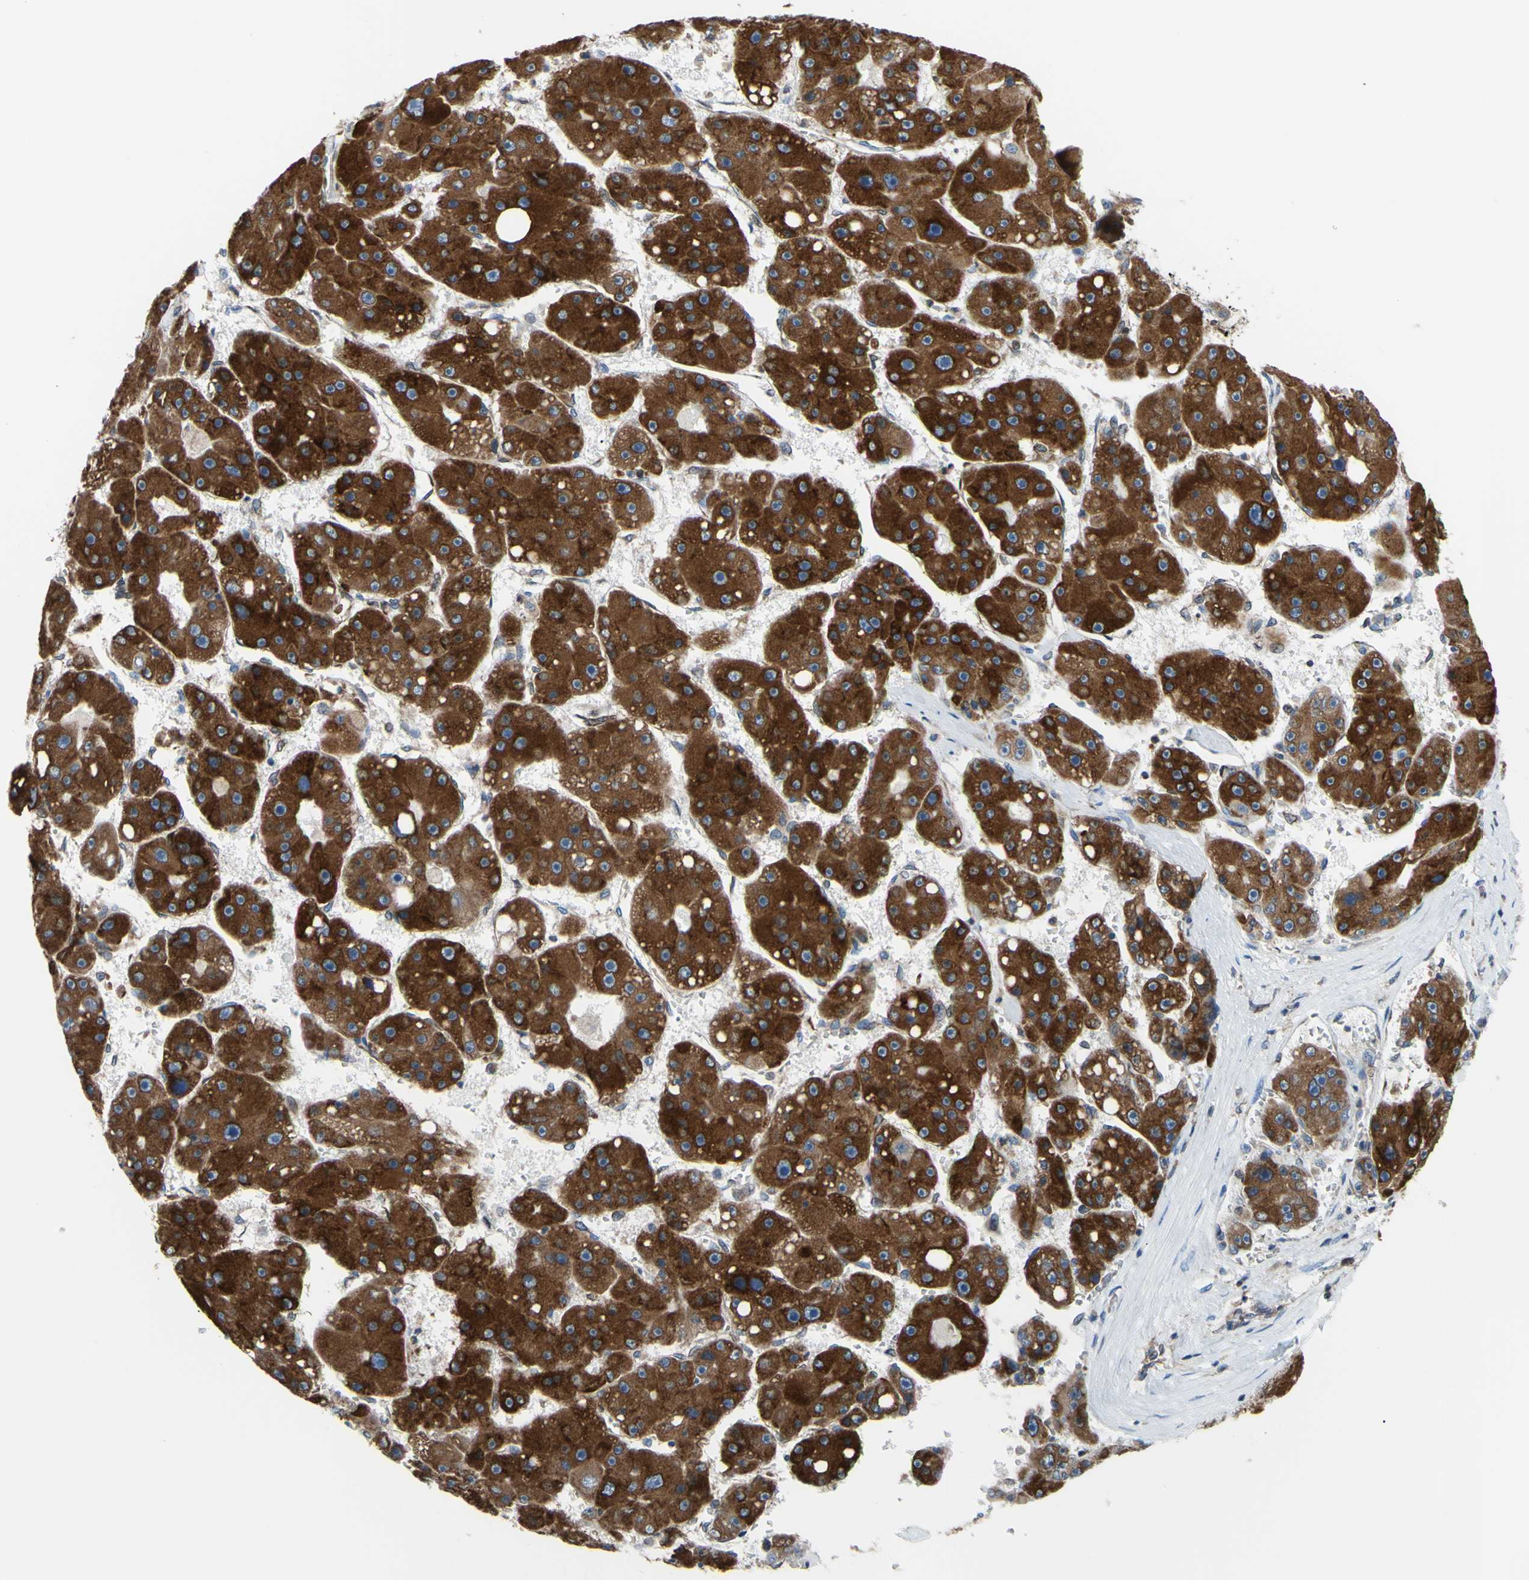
{"staining": {"intensity": "strong", "quantity": ">75%", "location": "cytoplasmic/membranous"}, "tissue": "liver cancer", "cell_type": "Tumor cells", "image_type": "cancer", "snomed": [{"axis": "morphology", "description": "Carcinoma, Hepatocellular, NOS"}, {"axis": "topography", "description": "Liver"}], "caption": "Protein staining of liver cancer tissue exhibits strong cytoplasmic/membranous positivity in about >75% of tumor cells.", "gene": "MGST2", "patient": {"sex": "female", "age": 61}}